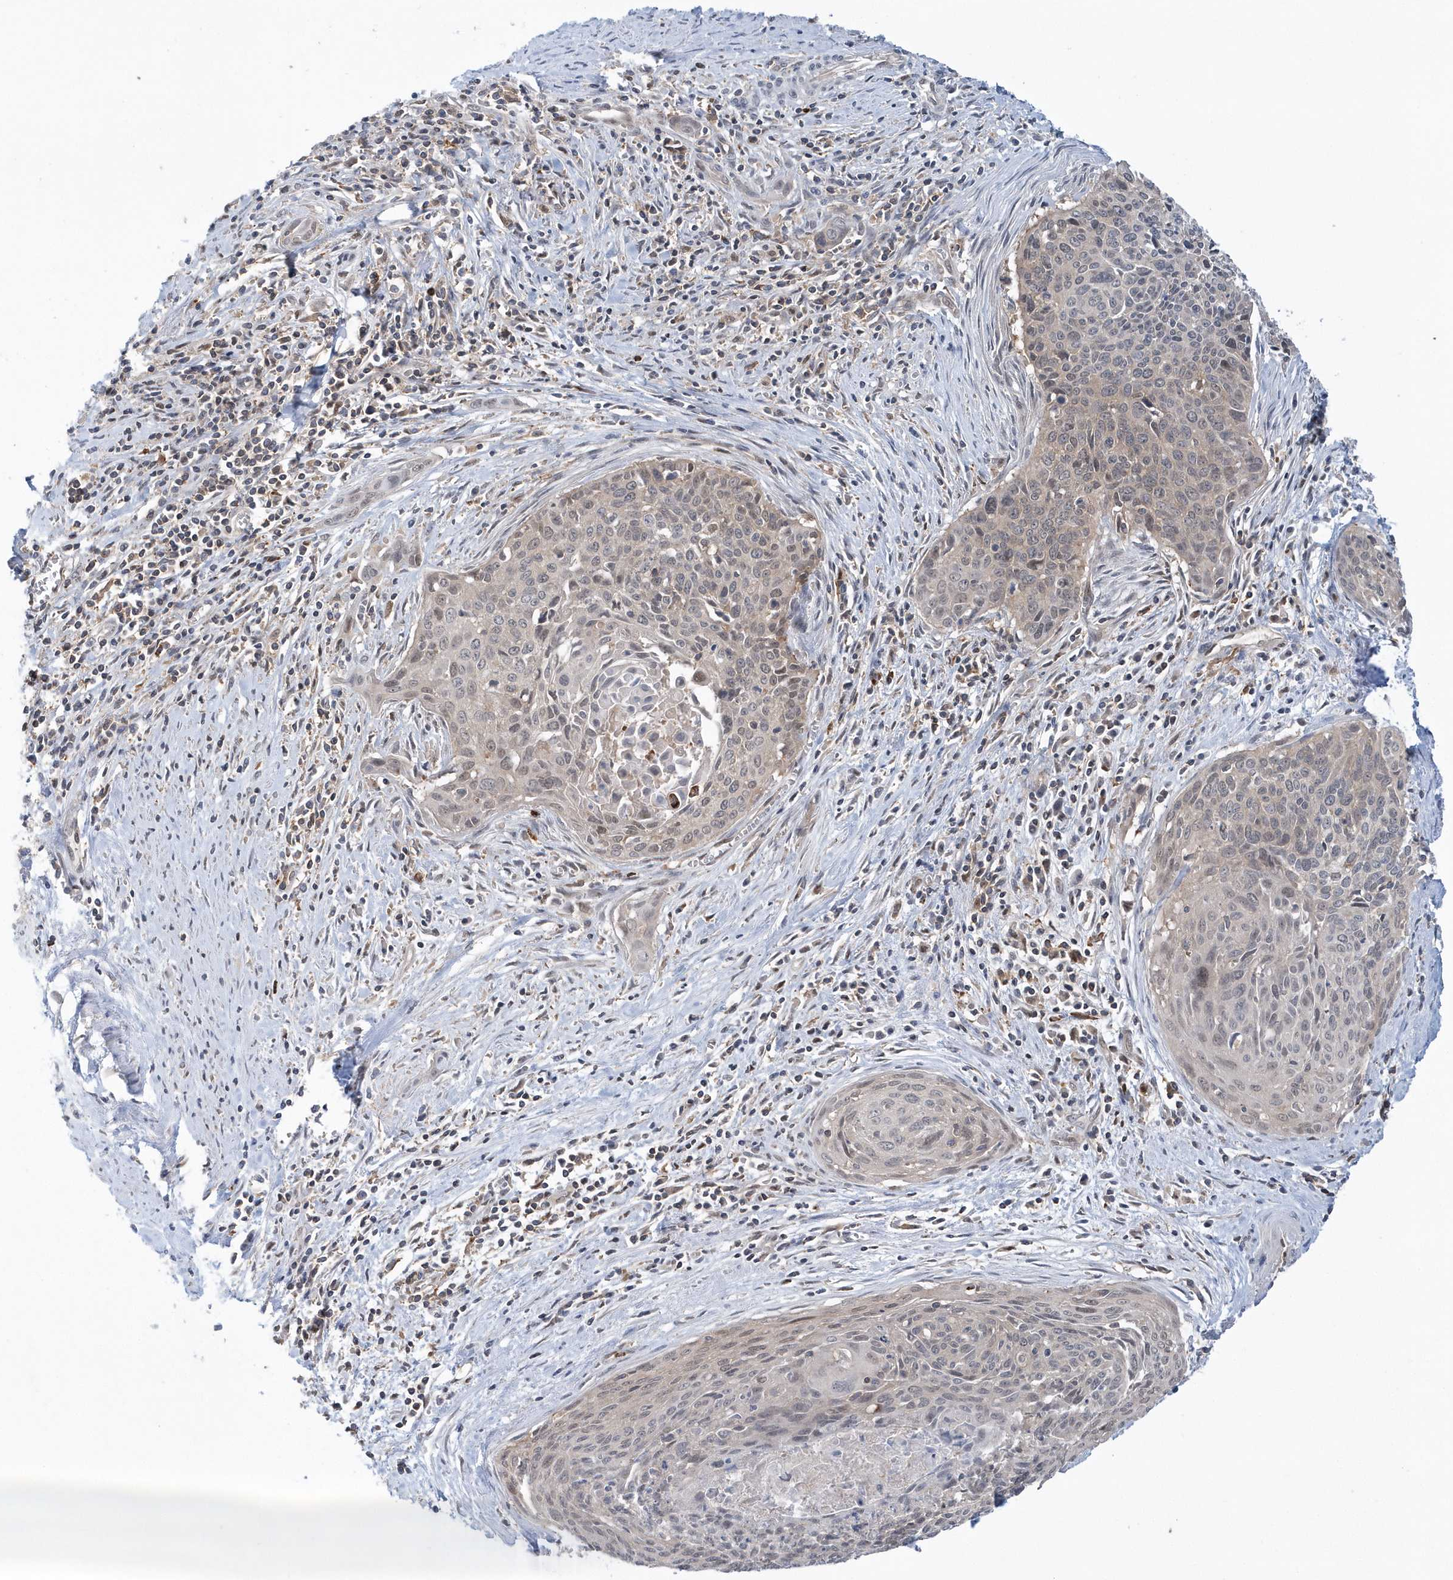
{"staining": {"intensity": "weak", "quantity": "<25%", "location": "nuclear"}, "tissue": "cervical cancer", "cell_type": "Tumor cells", "image_type": "cancer", "snomed": [{"axis": "morphology", "description": "Squamous cell carcinoma, NOS"}, {"axis": "topography", "description": "Cervix"}], "caption": "High magnification brightfield microscopy of cervical squamous cell carcinoma stained with DAB (3,3'-diaminobenzidine) (brown) and counterstained with hematoxylin (blue): tumor cells show no significant staining.", "gene": "RNF7", "patient": {"sex": "female", "age": 55}}